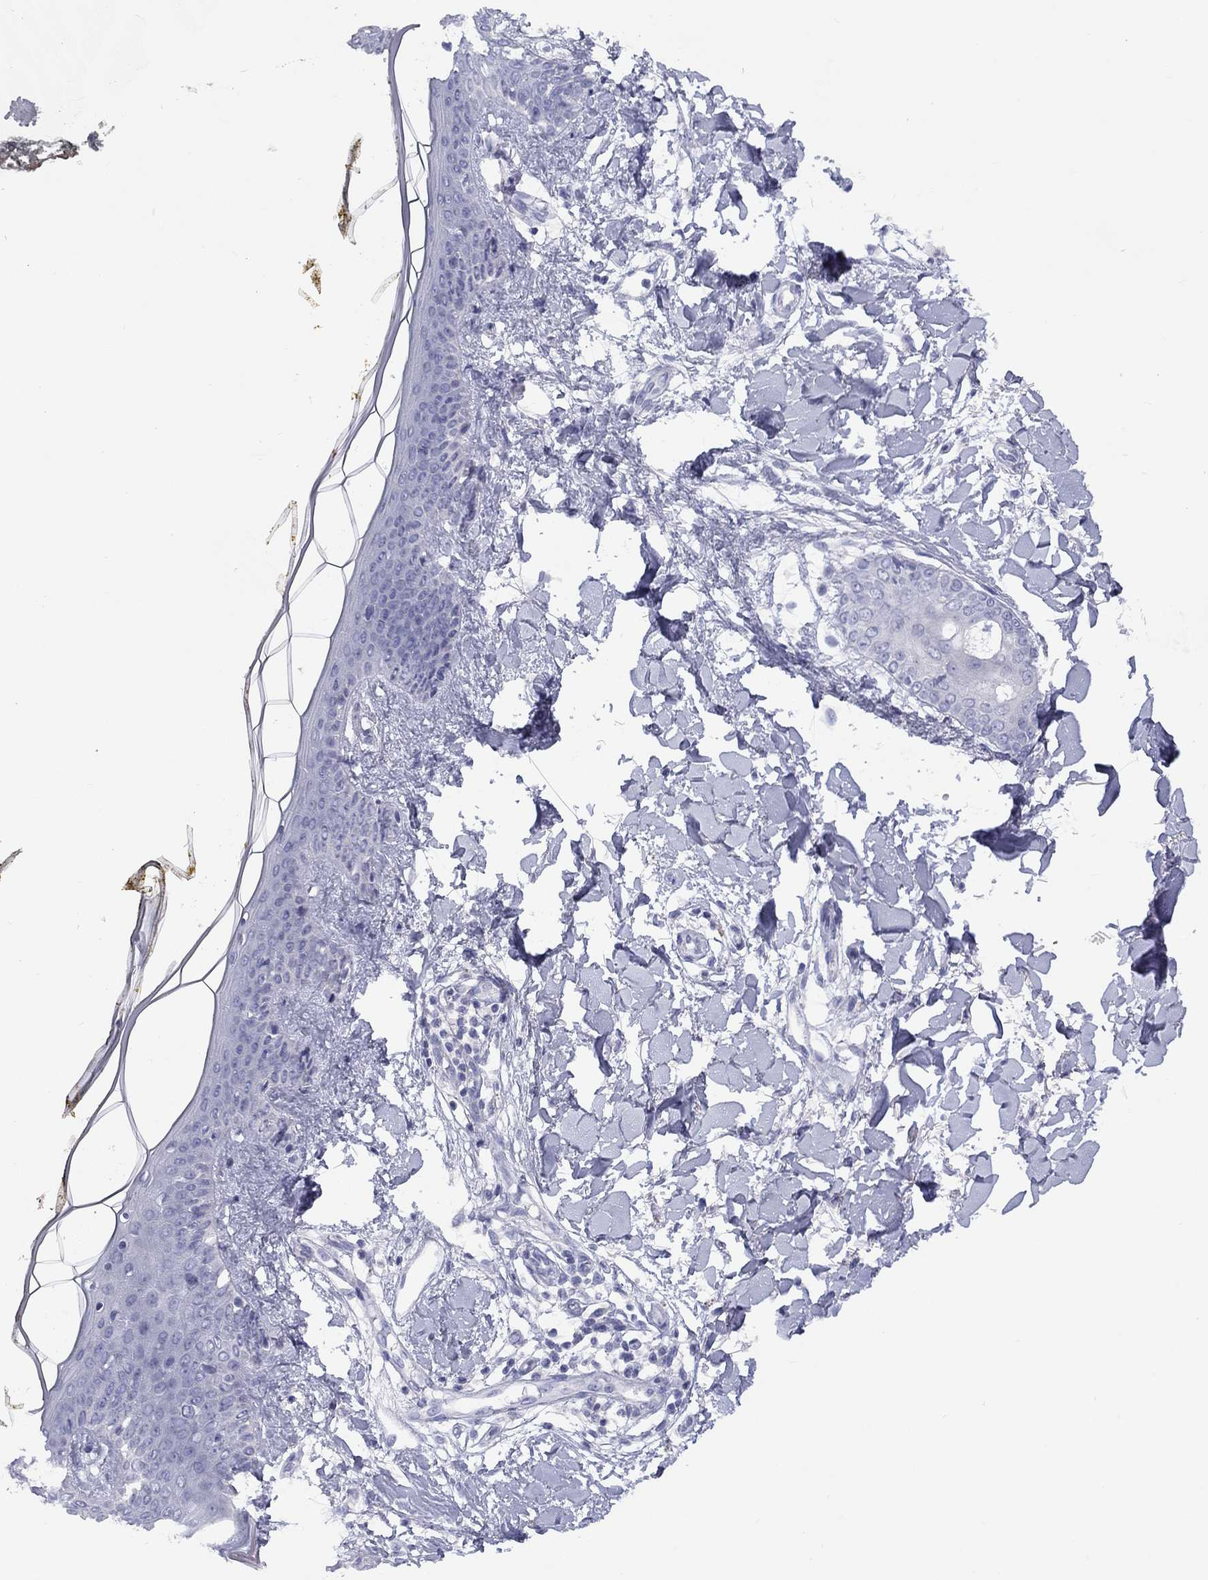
{"staining": {"intensity": "negative", "quantity": "none", "location": "none"}, "tissue": "skin", "cell_type": "Fibroblasts", "image_type": "normal", "snomed": [{"axis": "morphology", "description": "Normal tissue, NOS"}, {"axis": "topography", "description": "Skin"}], "caption": "Protein analysis of normal skin reveals no significant staining in fibroblasts. (DAB (3,3'-diaminobenzidine) immunohistochemistry (IHC), high magnification).", "gene": "CACNA1A", "patient": {"sex": "female", "age": 34}}